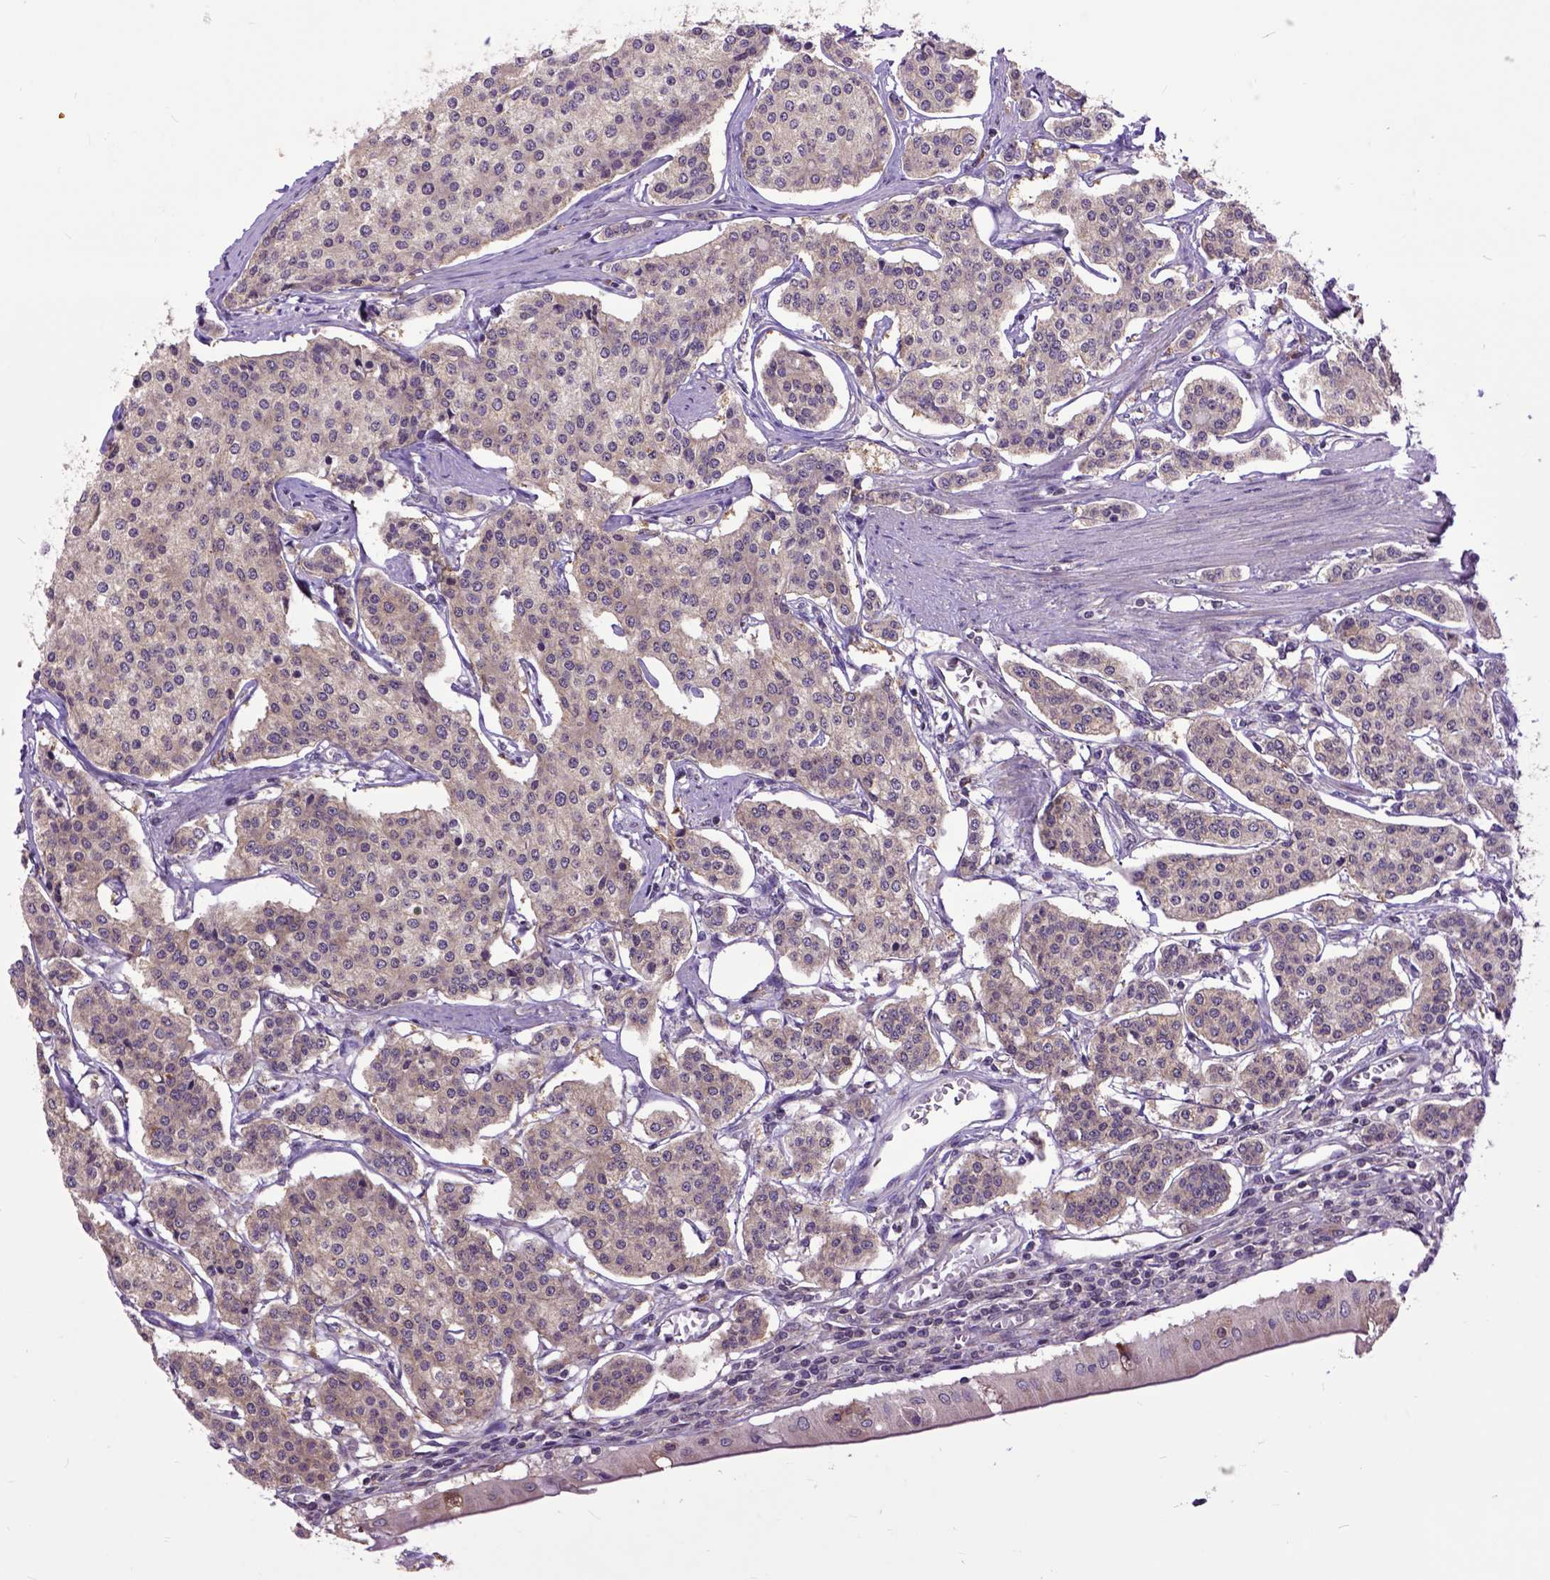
{"staining": {"intensity": "weak", "quantity": "25%-75%", "location": "cytoplasmic/membranous"}, "tissue": "carcinoid", "cell_type": "Tumor cells", "image_type": "cancer", "snomed": [{"axis": "morphology", "description": "Carcinoid, malignant, NOS"}, {"axis": "topography", "description": "Small intestine"}], "caption": "Tumor cells demonstrate low levels of weak cytoplasmic/membranous expression in approximately 25%-75% of cells in human carcinoid.", "gene": "ARL1", "patient": {"sex": "female", "age": 65}}